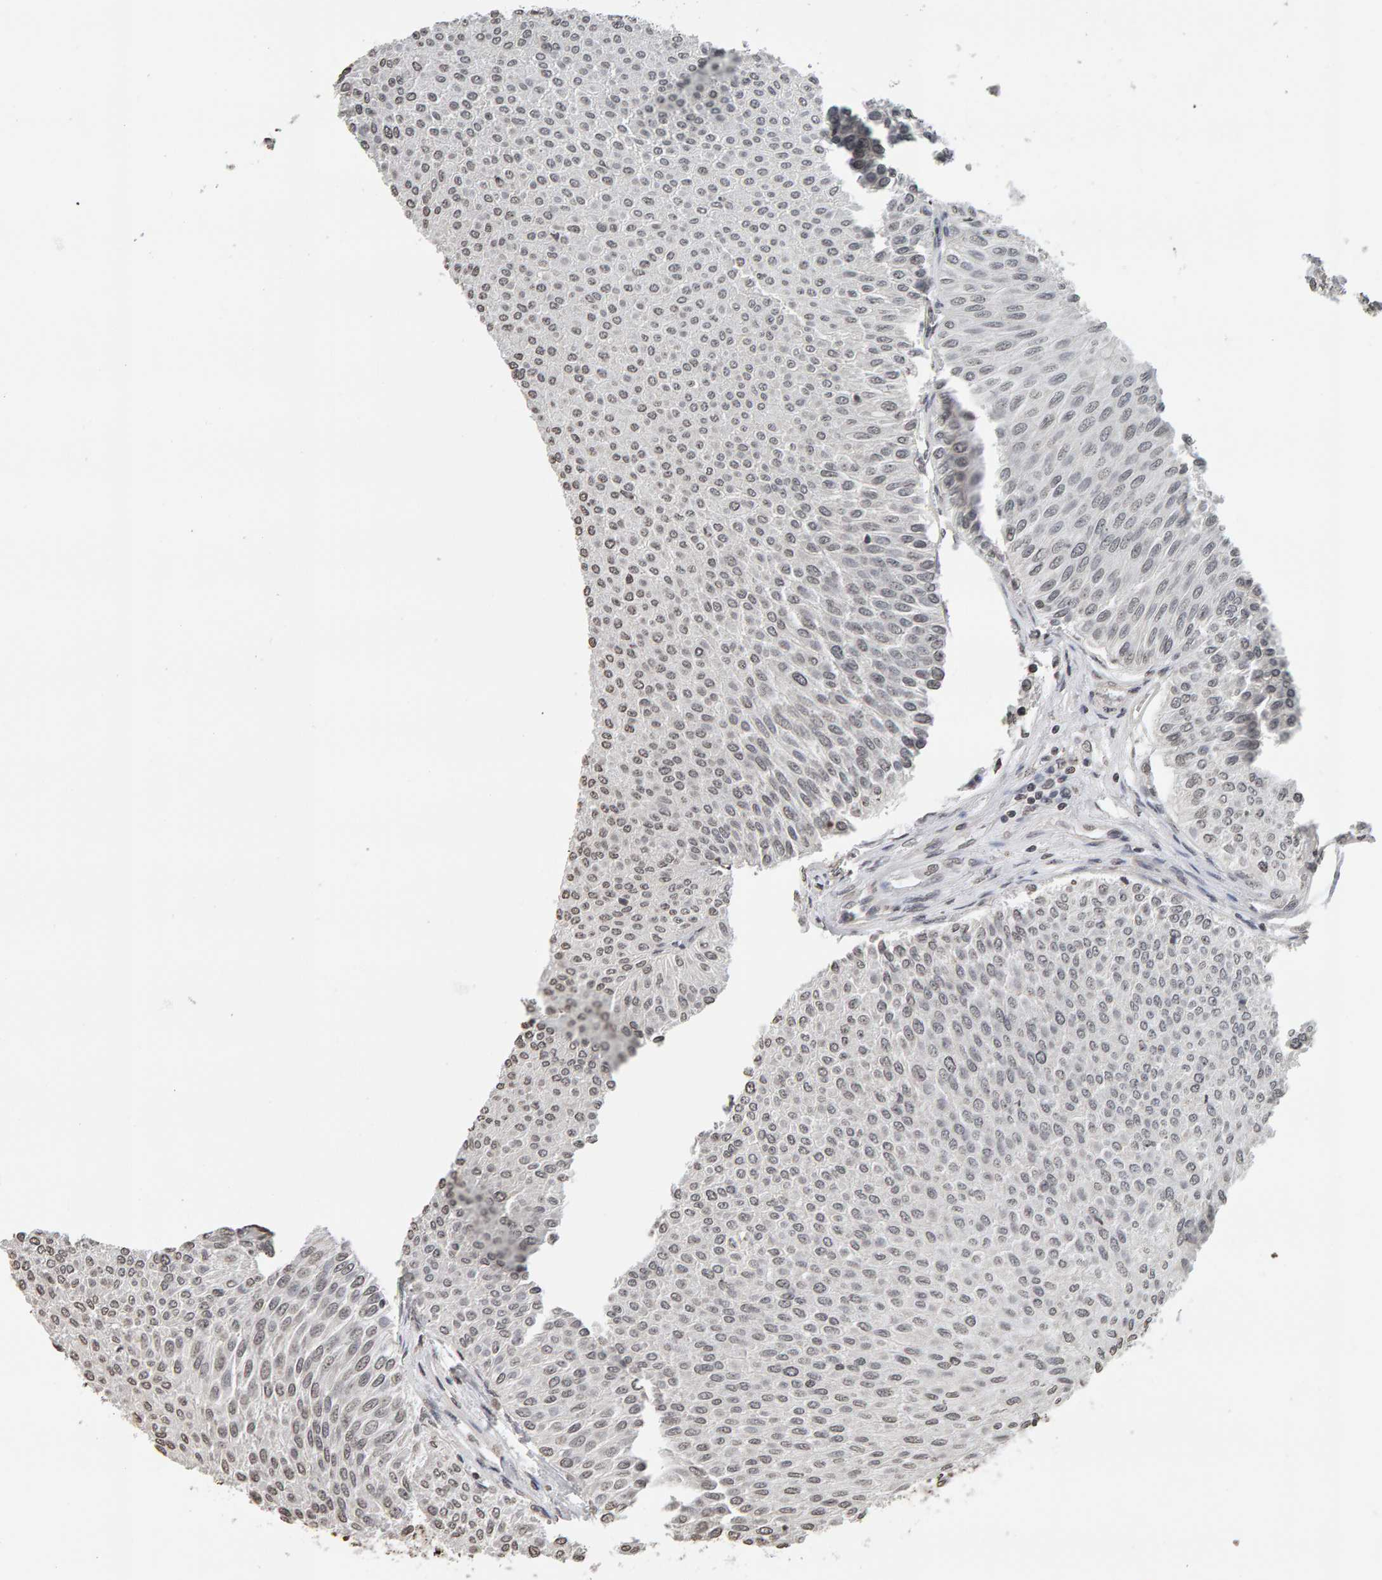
{"staining": {"intensity": "weak", "quantity": "25%-75%", "location": "nuclear"}, "tissue": "urothelial cancer", "cell_type": "Tumor cells", "image_type": "cancer", "snomed": [{"axis": "morphology", "description": "Urothelial carcinoma, Low grade"}, {"axis": "topography", "description": "Urinary bladder"}], "caption": "The photomicrograph shows a brown stain indicating the presence of a protein in the nuclear of tumor cells in urothelial cancer. (Stains: DAB in brown, nuclei in blue, Microscopy: brightfield microscopy at high magnification).", "gene": "AFF4", "patient": {"sex": "male", "age": 78}}